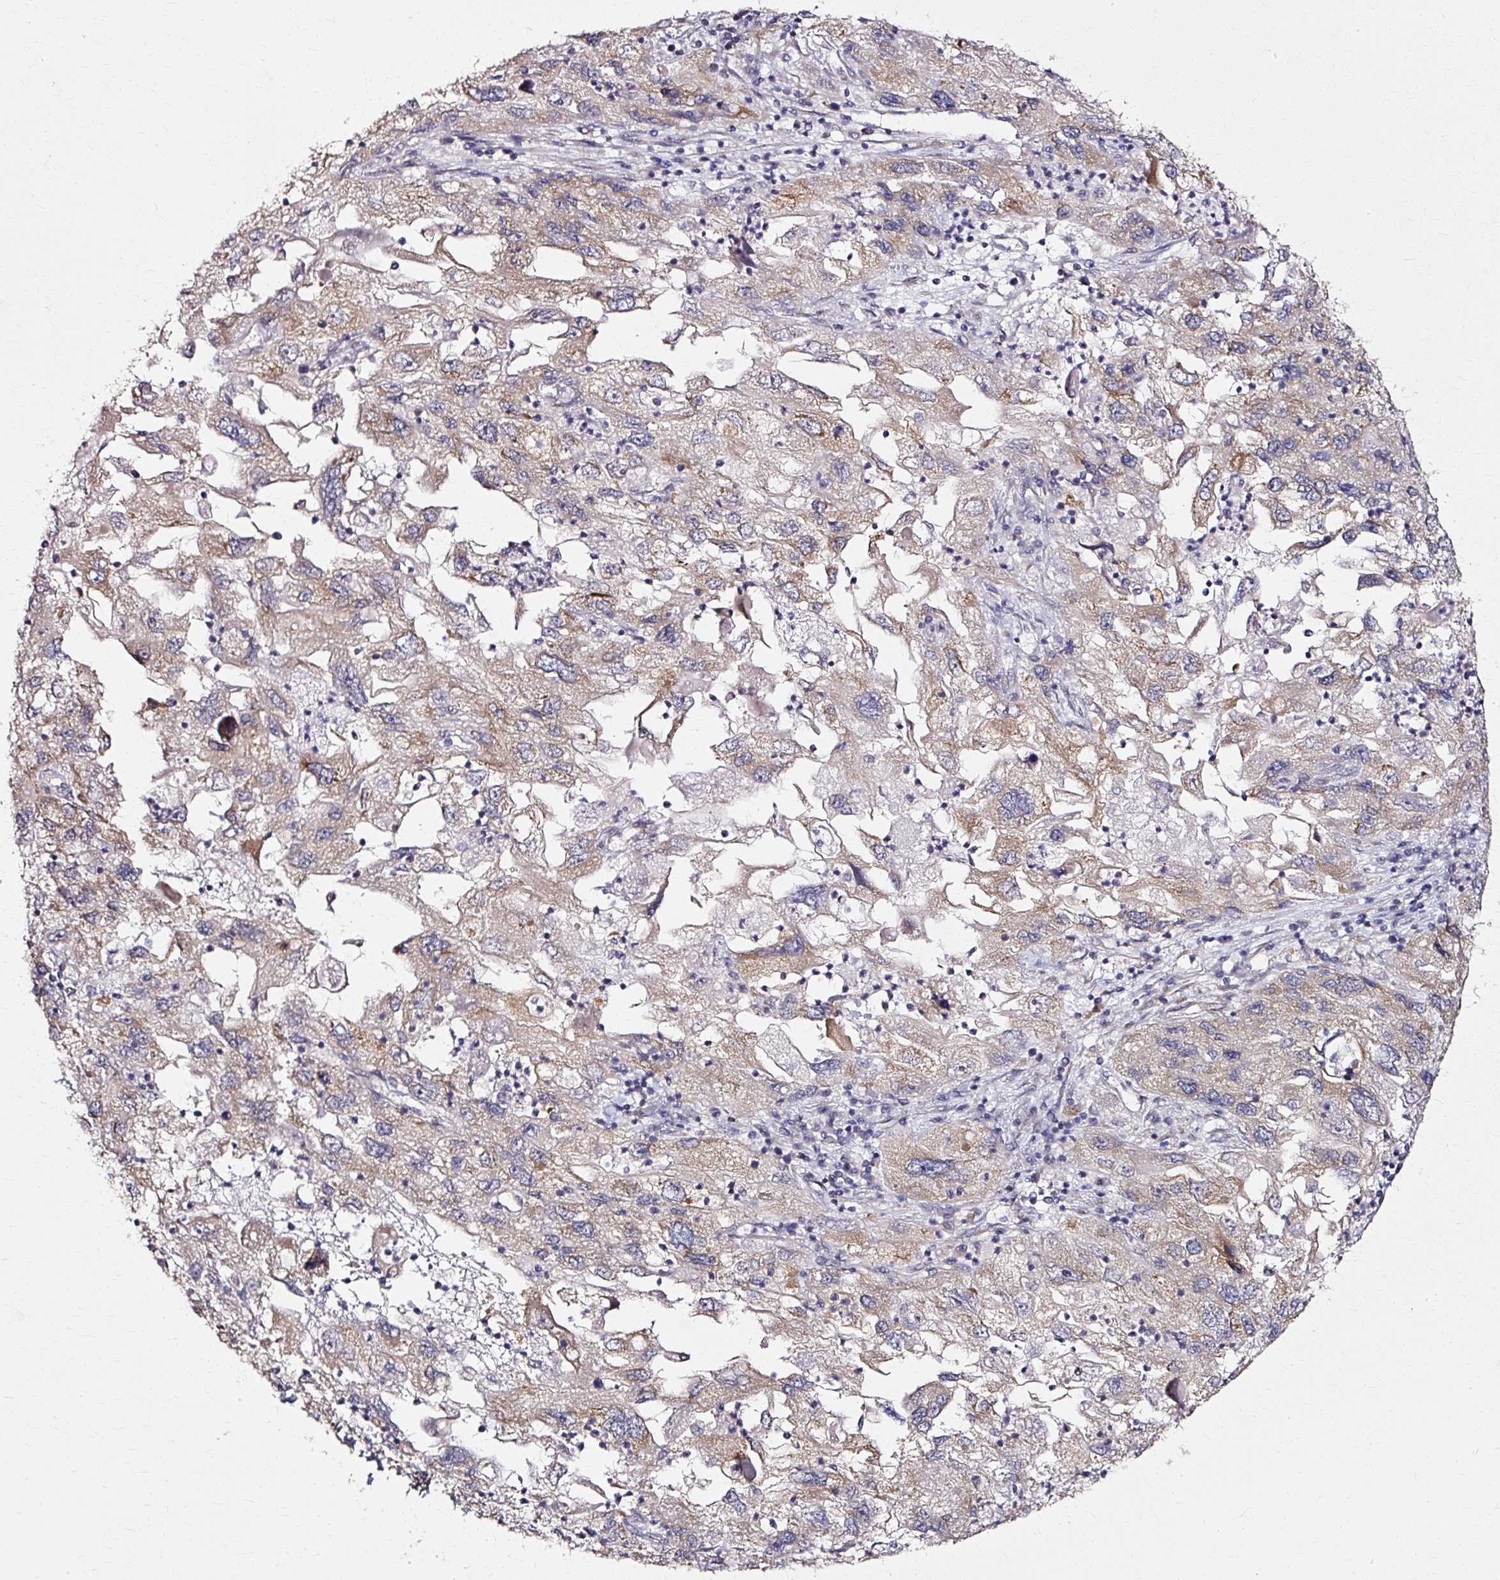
{"staining": {"intensity": "weak", "quantity": "25%-75%", "location": "cytoplasmic/membranous"}, "tissue": "endometrial cancer", "cell_type": "Tumor cells", "image_type": "cancer", "snomed": [{"axis": "morphology", "description": "Adenocarcinoma, NOS"}, {"axis": "topography", "description": "Endometrium"}], "caption": "This image reveals immunohistochemistry staining of human endometrial adenocarcinoma, with low weak cytoplasmic/membranous staining in approximately 25%-75% of tumor cells.", "gene": "RGPD5", "patient": {"sex": "female", "age": 49}}